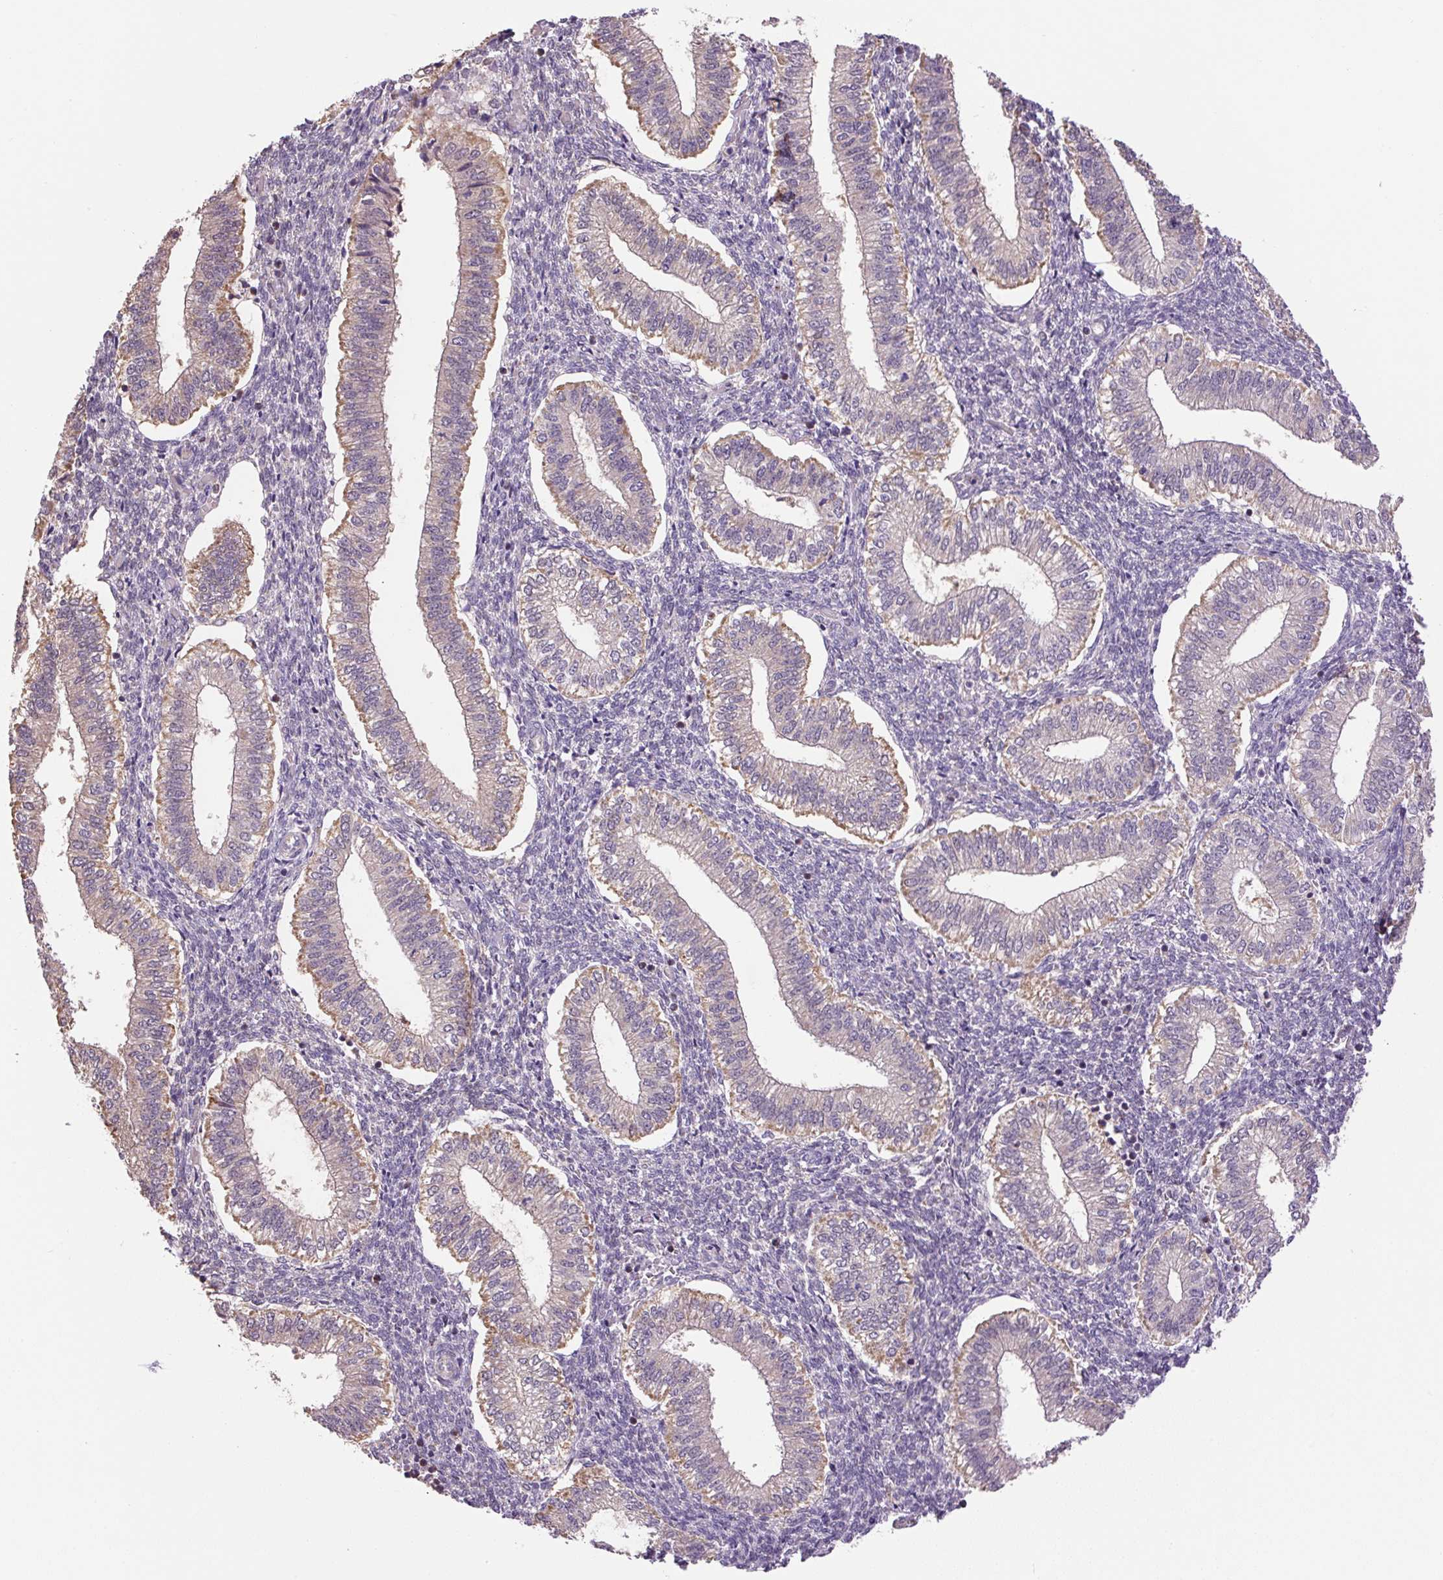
{"staining": {"intensity": "weak", "quantity": "<25%", "location": "cytoplasmic/membranous,nuclear"}, "tissue": "endometrium", "cell_type": "Cells in endometrial stroma", "image_type": "normal", "snomed": [{"axis": "morphology", "description": "Normal tissue, NOS"}, {"axis": "topography", "description": "Endometrium"}], "caption": "Cells in endometrial stroma show no significant protein expression in benign endometrium. Brightfield microscopy of IHC stained with DAB (3,3'-diaminobenzidine) (brown) and hematoxylin (blue), captured at high magnification.", "gene": "SGF29", "patient": {"sex": "female", "age": 25}}